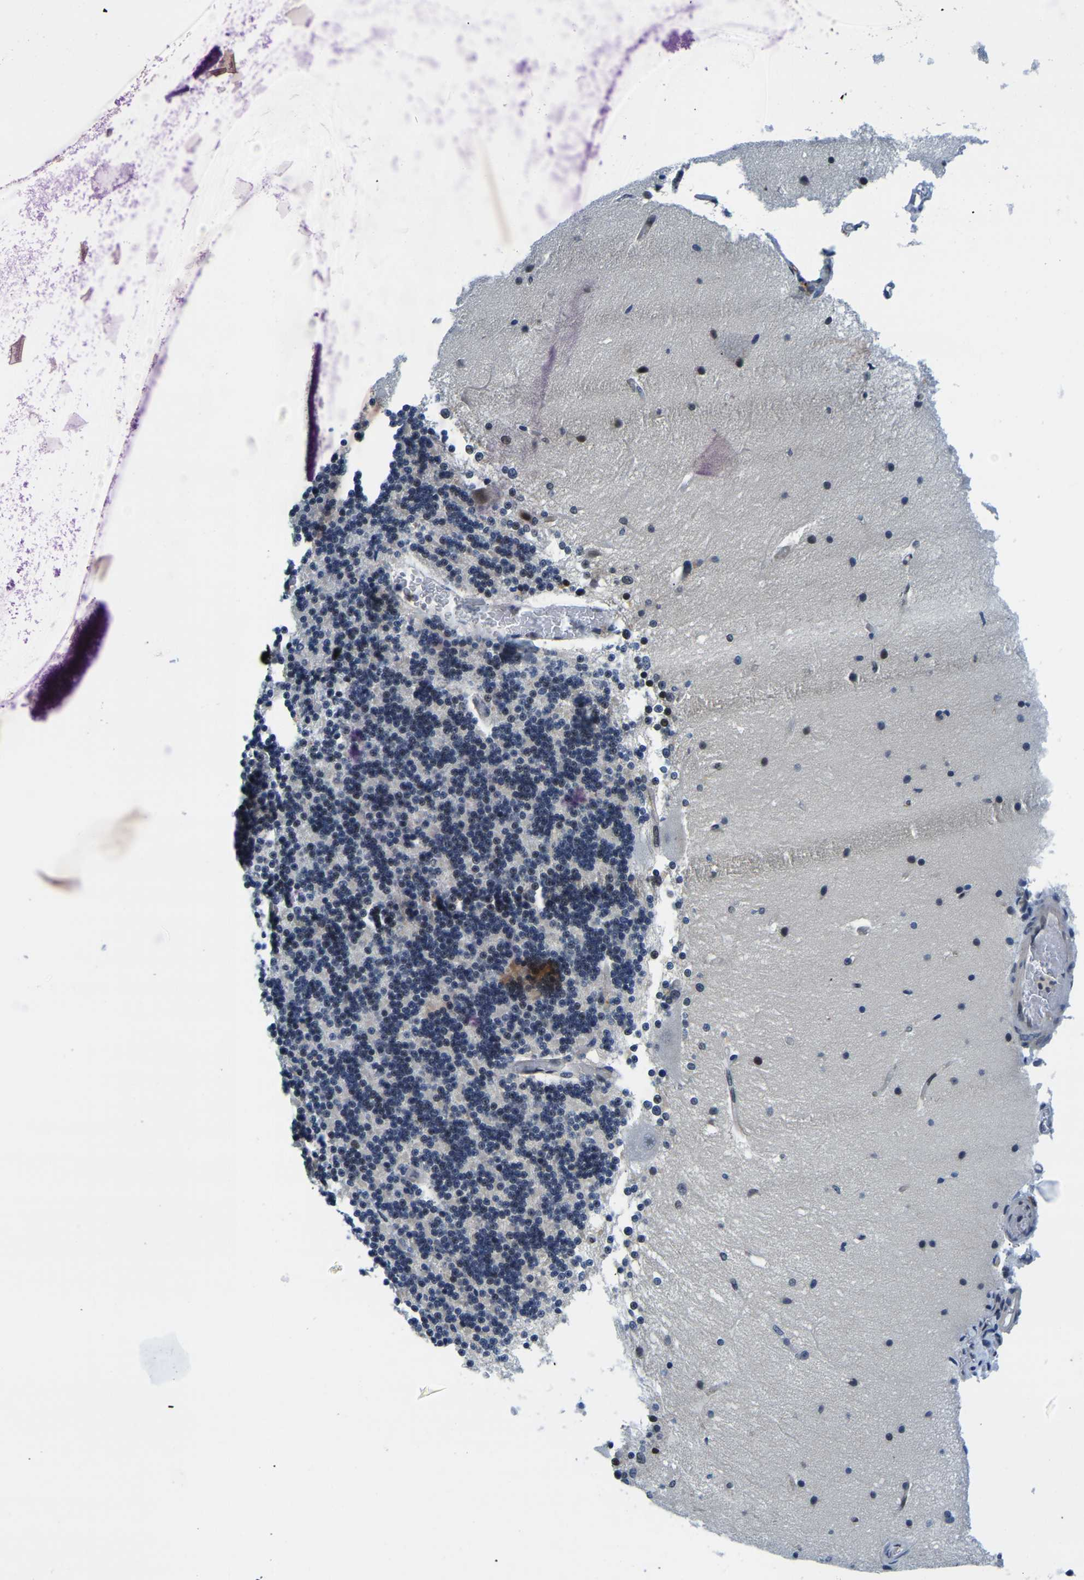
{"staining": {"intensity": "negative", "quantity": "none", "location": "none"}, "tissue": "cerebellum", "cell_type": "Cells in granular layer", "image_type": "normal", "snomed": [{"axis": "morphology", "description": "Normal tissue, NOS"}, {"axis": "topography", "description": "Cerebellum"}], "caption": "Protein analysis of normal cerebellum shows no significant expression in cells in granular layer.", "gene": "POLDIP3", "patient": {"sex": "female", "age": 54}}